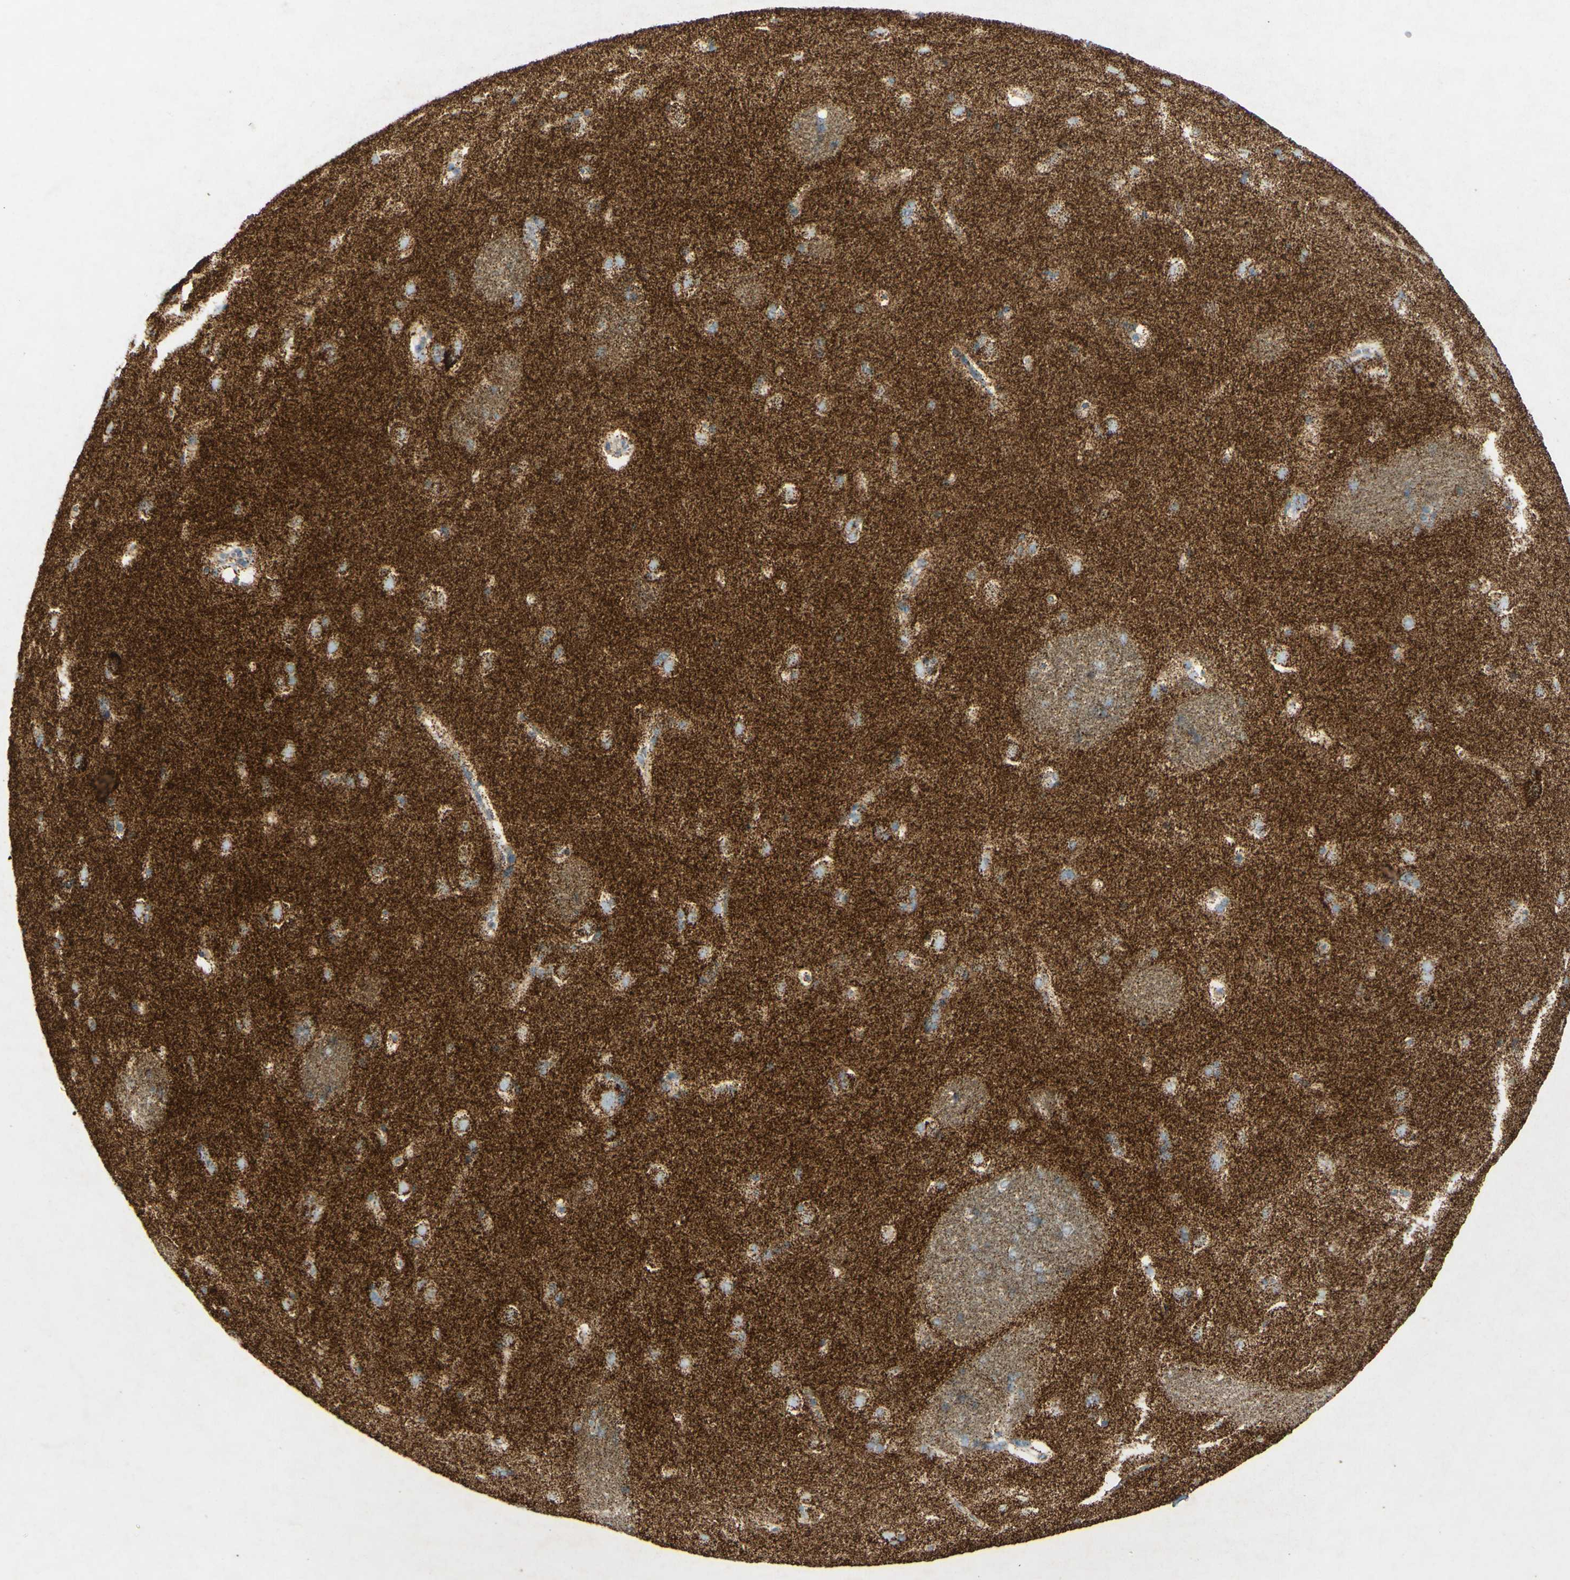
{"staining": {"intensity": "weak", "quantity": "<25%", "location": "cytoplasmic/membranous"}, "tissue": "caudate", "cell_type": "Glial cells", "image_type": "normal", "snomed": [{"axis": "morphology", "description": "Normal tissue, NOS"}, {"axis": "topography", "description": "Lateral ventricle wall"}], "caption": "Immunohistochemistry of unremarkable human caudate shows no expression in glial cells.", "gene": "OXCT1", "patient": {"sex": "female", "age": 19}}